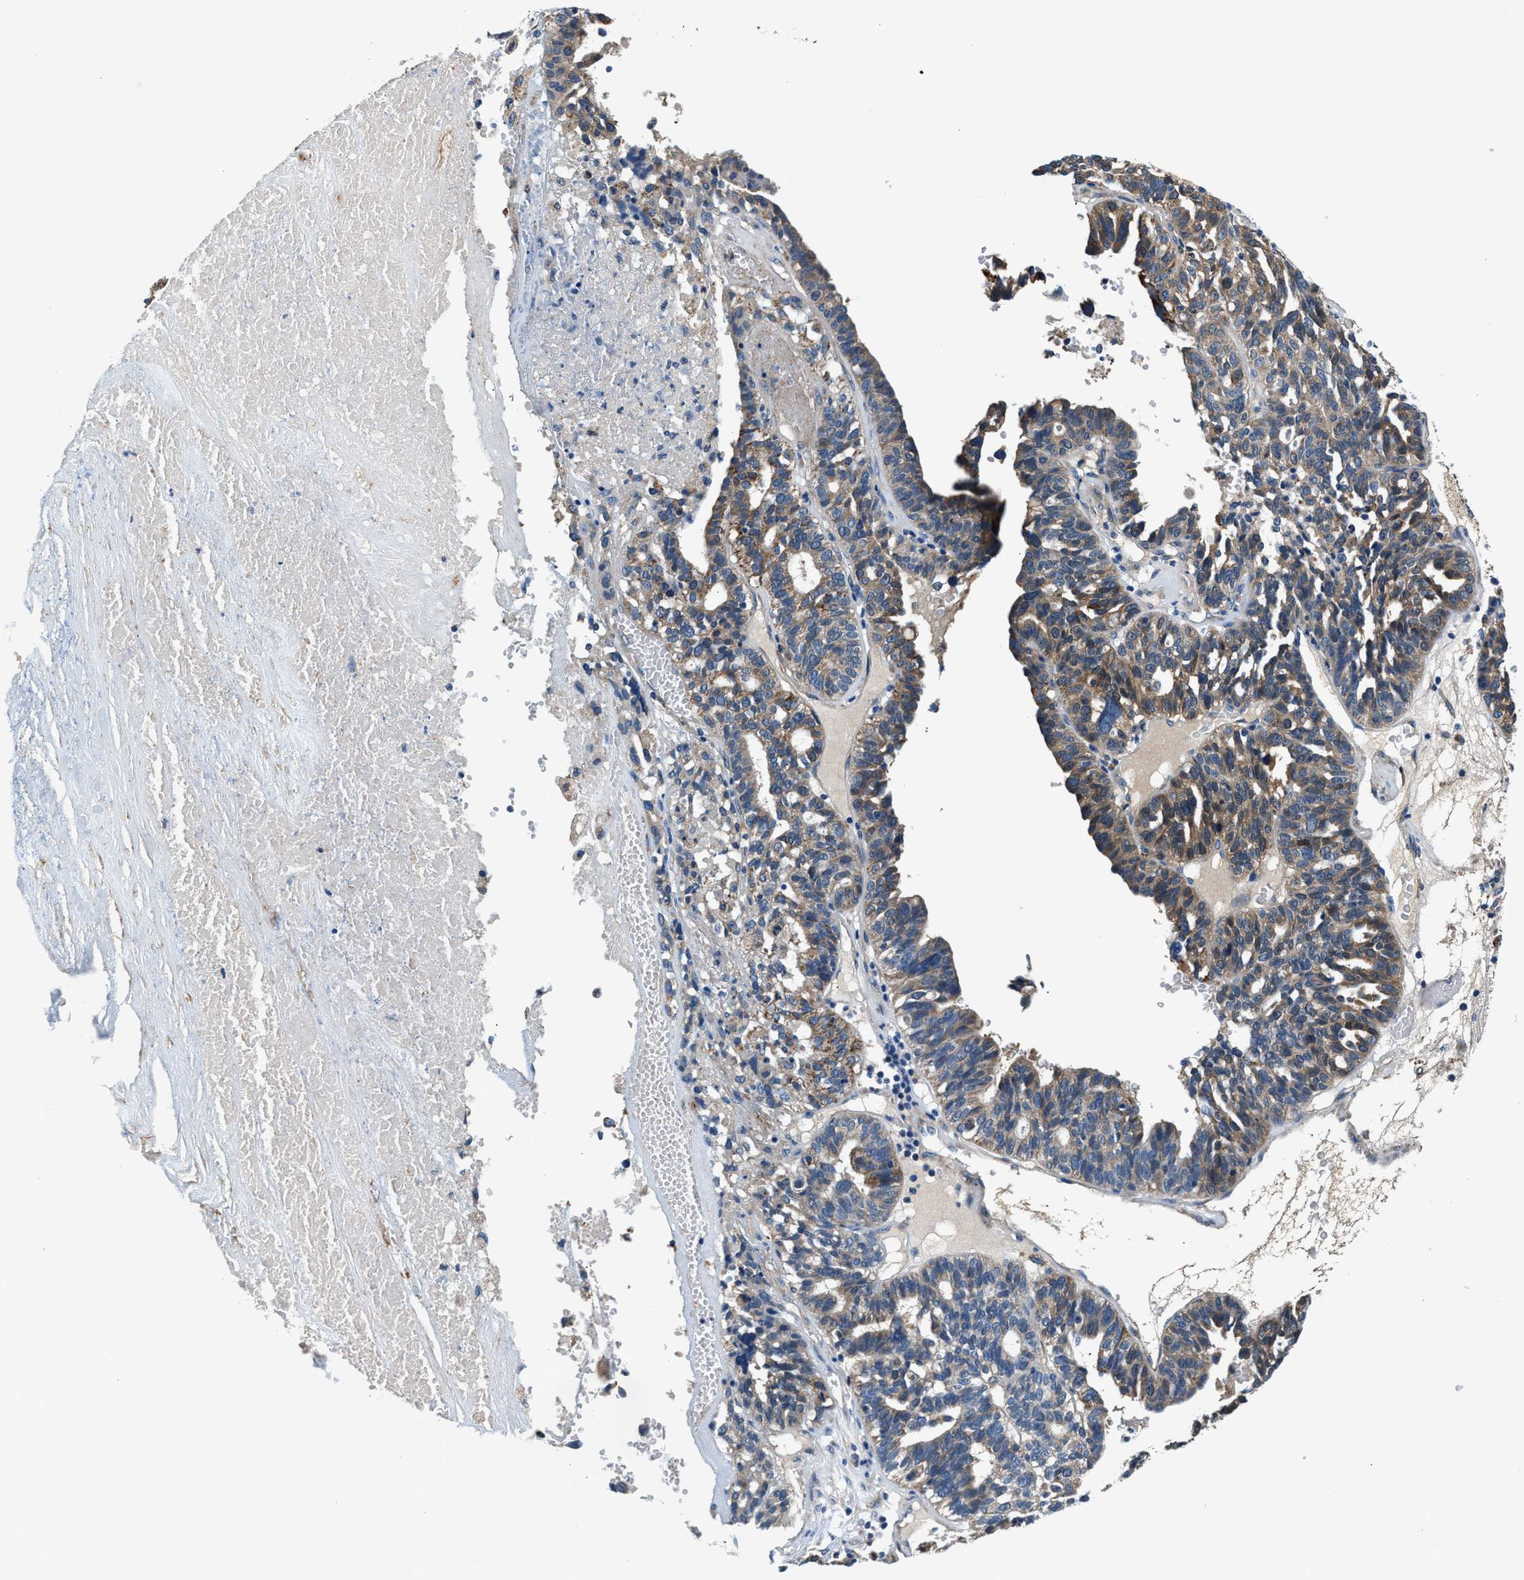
{"staining": {"intensity": "moderate", "quantity": ">75%", "location": "cytoplasmic/membranous"}, "tissue": "ovarian cancer", "cell_type": "Tumor cells", "image_type": "cancer", "snomed": [{"axis": "morphology", "description": "Cystadenocarcinoma, serous, NOS"}, {"axis": "topography", "description": "Ovary"}], "caption": "An image of ovarian serous cystadenocarcinoma stained for a protein displays moderate cytoplasmic/membranous brown staining in tumor cells.", "gene": "PRTFDC1", "patient": {"sex": "female", "age": 59}}